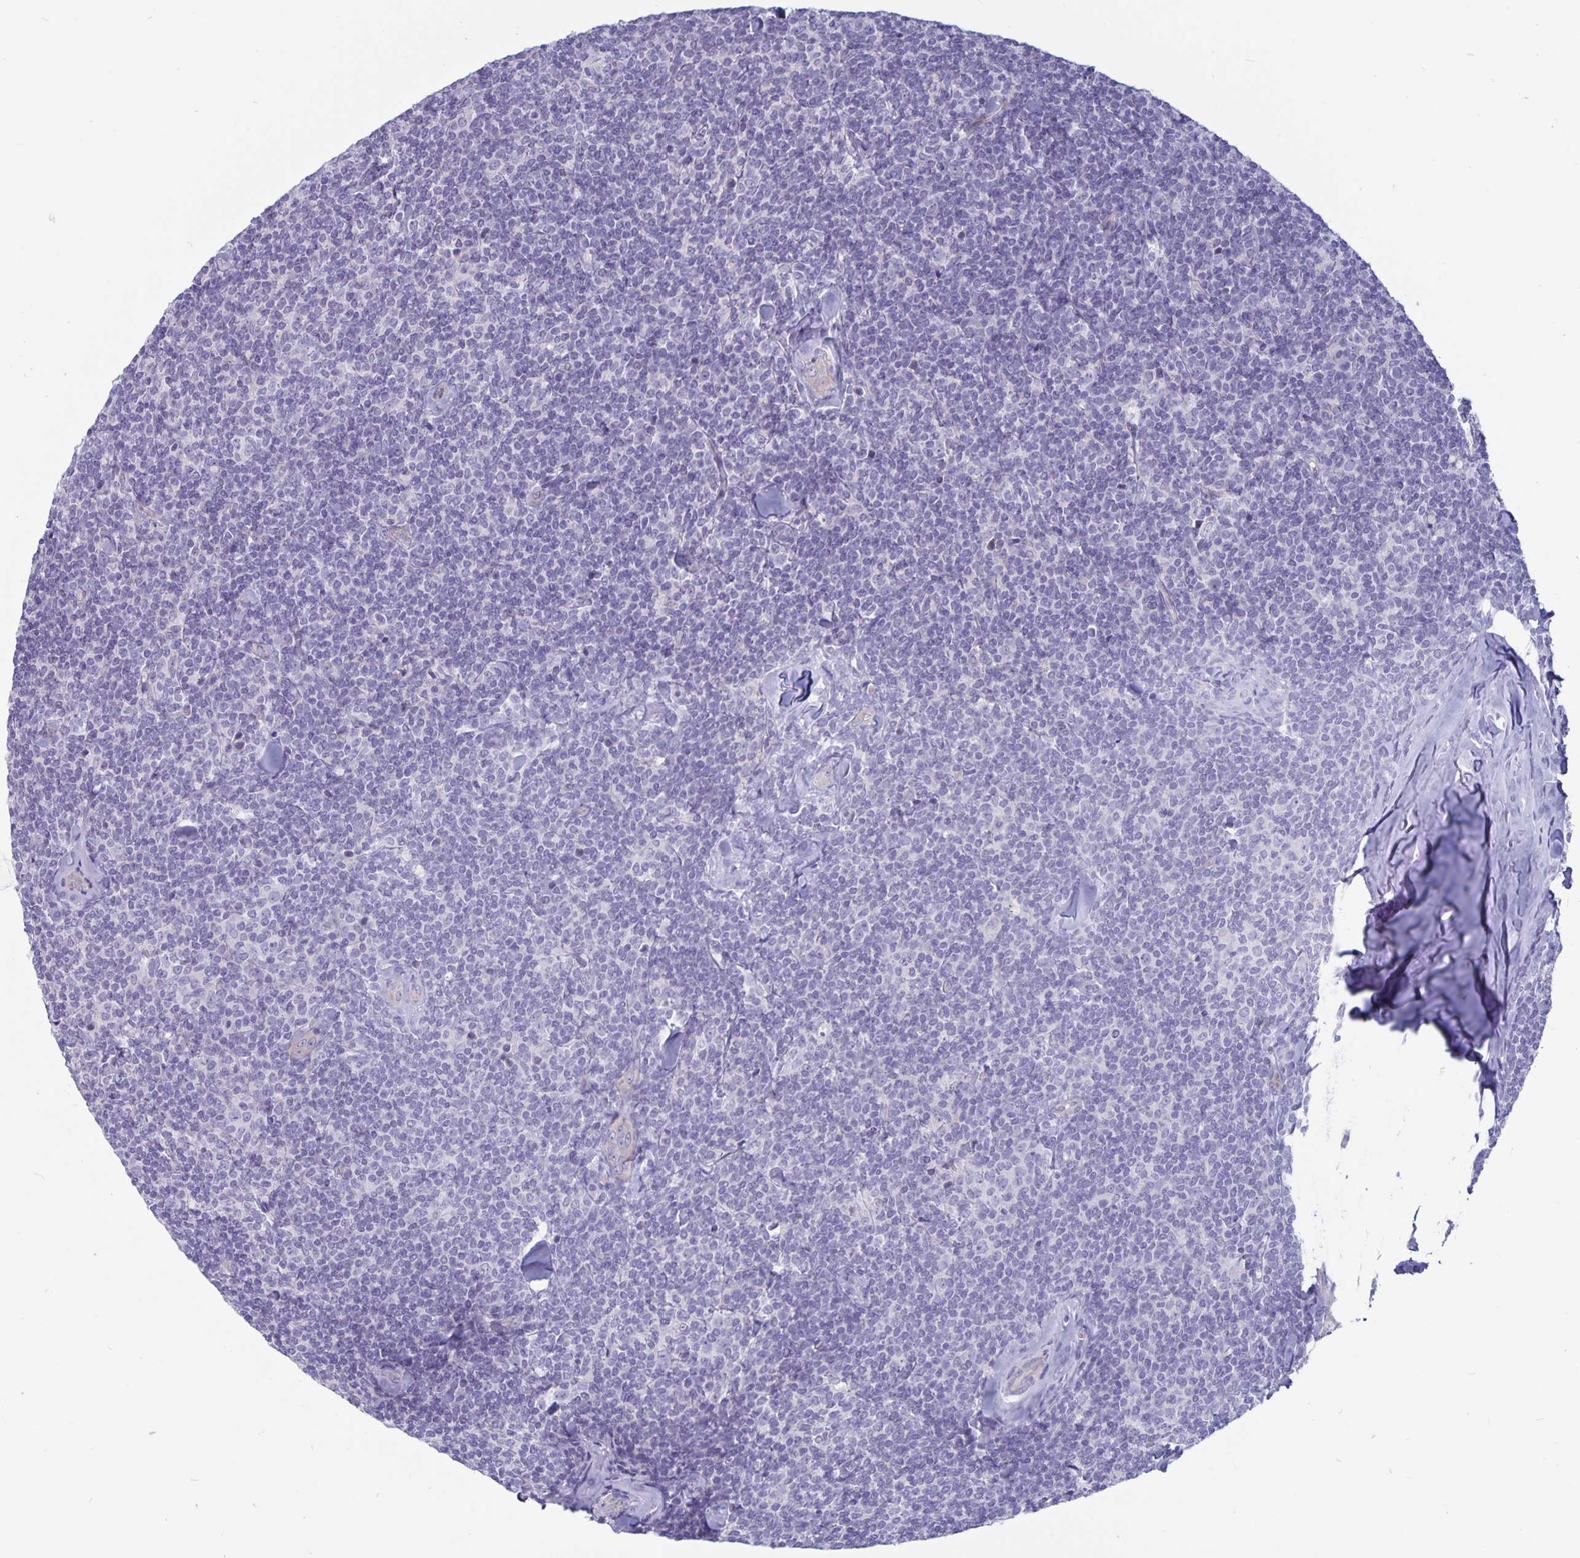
{"staining": {"intensity": "negative", "quantity": "none", "location": "none"}, "tissue": "lymphoma", "cell_type": "Tumor cells", "image_type": "cancer", "snomed": [{"axis": "morphology", "description": "Malignant lymphoma, non-Hodgkin's type, Low grade"}, {"axis": "topography", "description": "Lymph node"}], "caption": "An IHC image of malignant lymphoma, non-Hodgkin's type (low-grade) is shown. There is no staining in tumor cells of malignant lymphoma, non-Hodgkin's type (low-grade).", "gene": "PLCB3", "patient": {"sex": "female", "age": 56}}